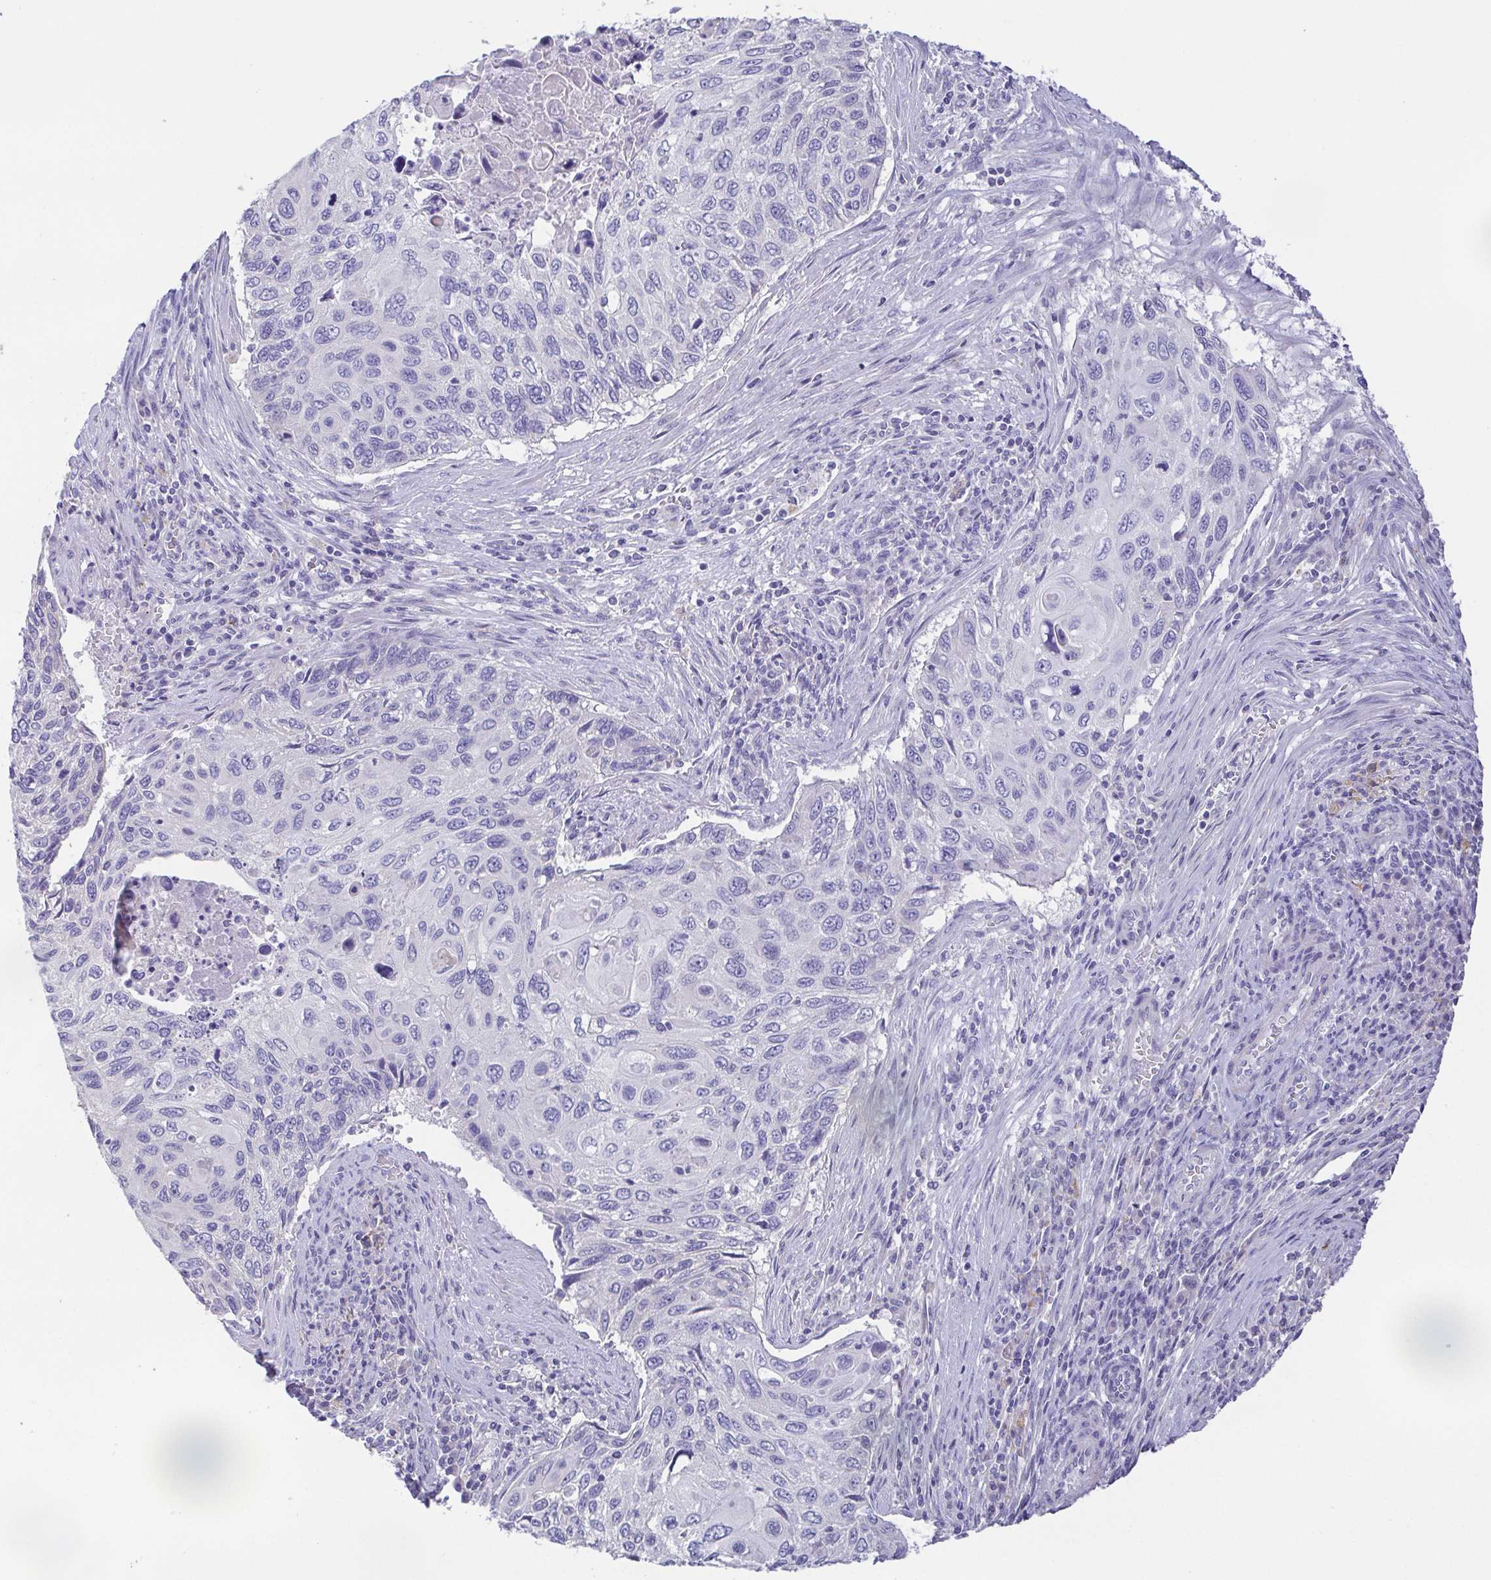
{"staining": {"intensity": "negative", "quantity": "none", "location": "none"}, "tissue": "cervical cancer", "cell_type": "Tumor cells", "image_type": "cancer", "snomed": [{"axis": "morphology", "description": "Squamous cell carcinoma, NOS"}, {"axis": "topography", "description": "Cervix"}], "caption": "This is an immunohistochemistry image of human cervical cancer (squamous cell carcinoma). There is no expression in tumor cells.", "gene": "PKDREJ", "patient": {"sex": "female", "age": 70}}